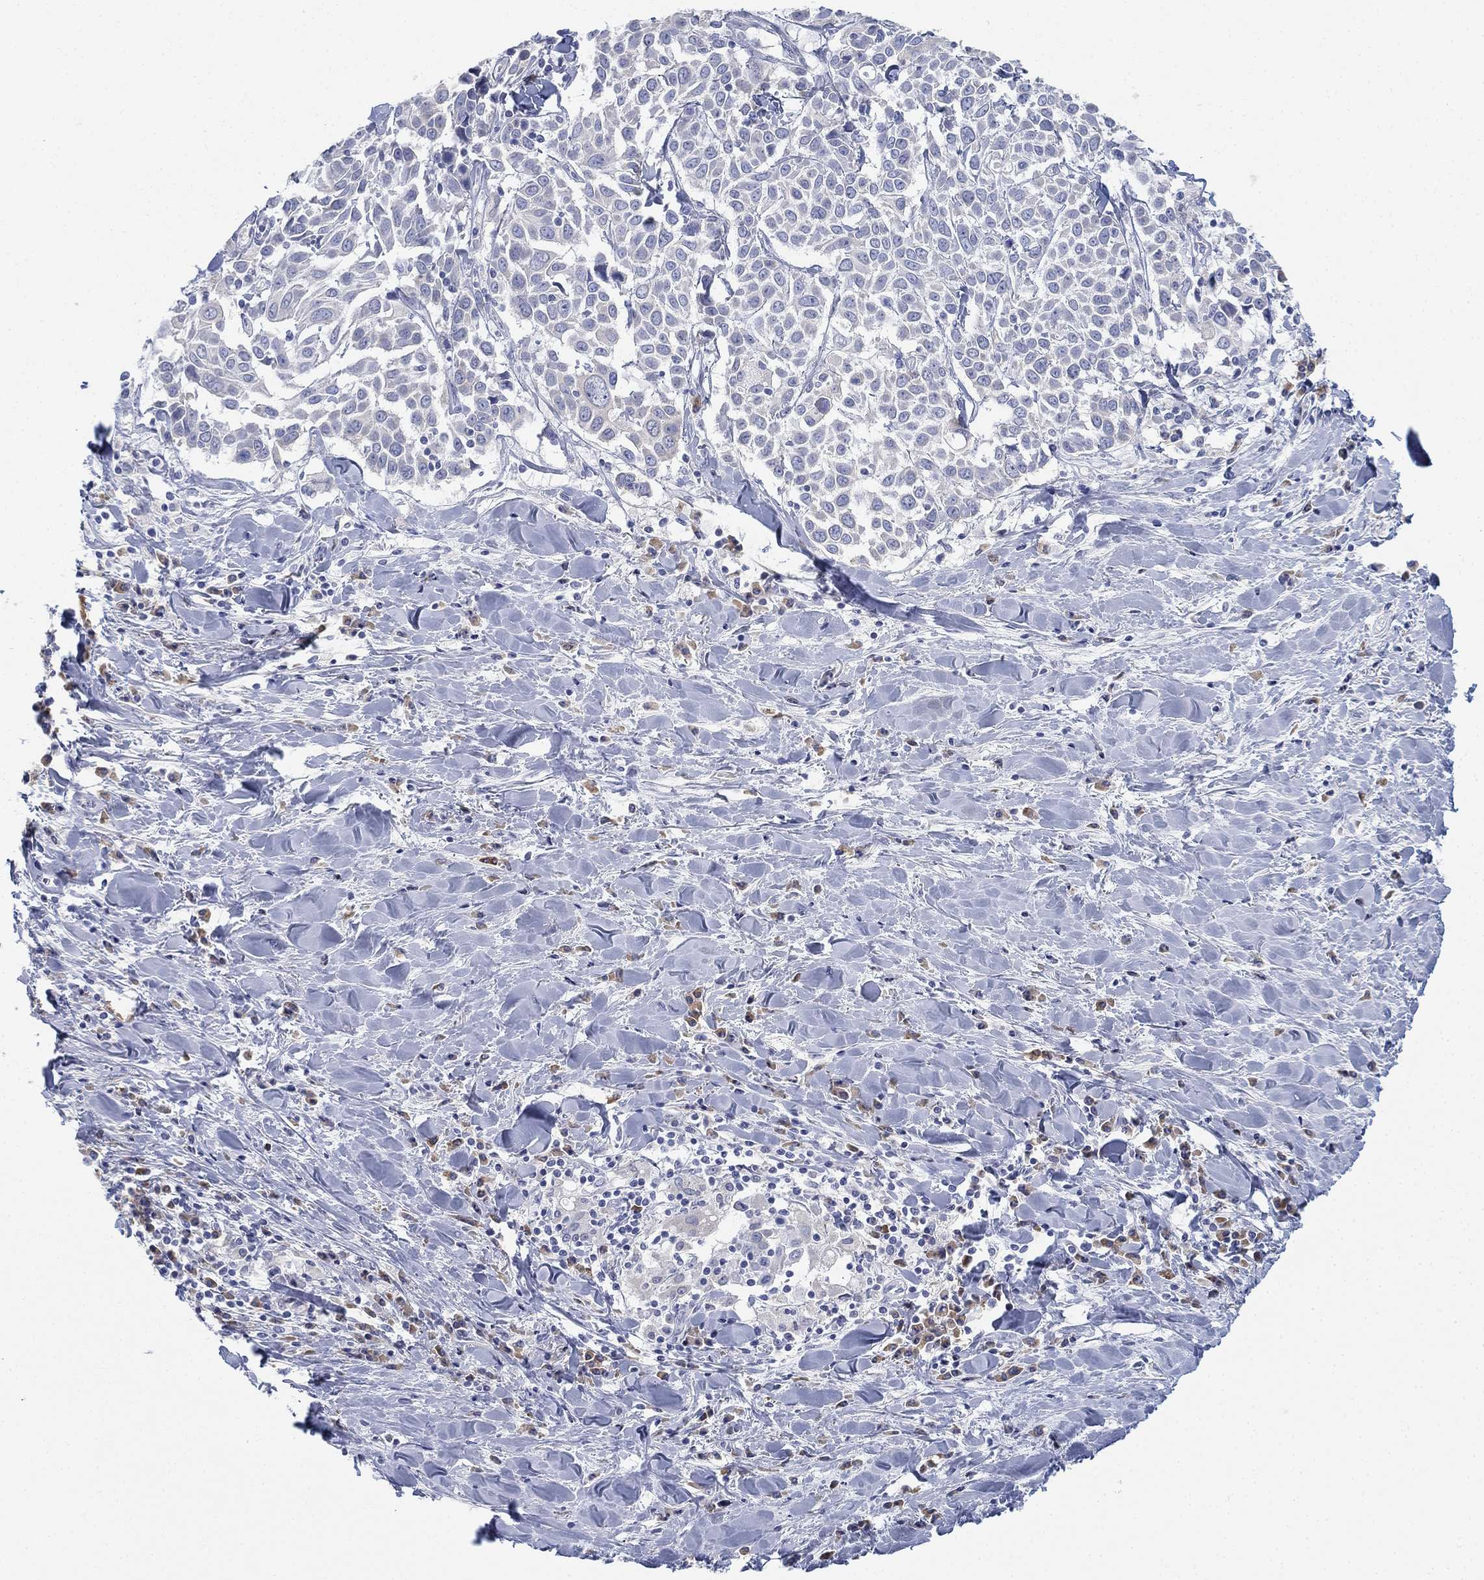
{"staining": {"intensity": "negative", "quantity": "none", "location": "none"}, "tissue": "lung cancer", "cell_type": "Tumor cells", "image_type": "cancer", "snomed": [{"axis": "morphology", "description": "Squamous cell carcinoma, NOS"}, {"axis": "topography", "description": "Lung"}], "caption": "There is no significant expression in tumor cells of lung cancer.", "gene": "GCNA", "patient": {"sex": "male", "age": 57}}